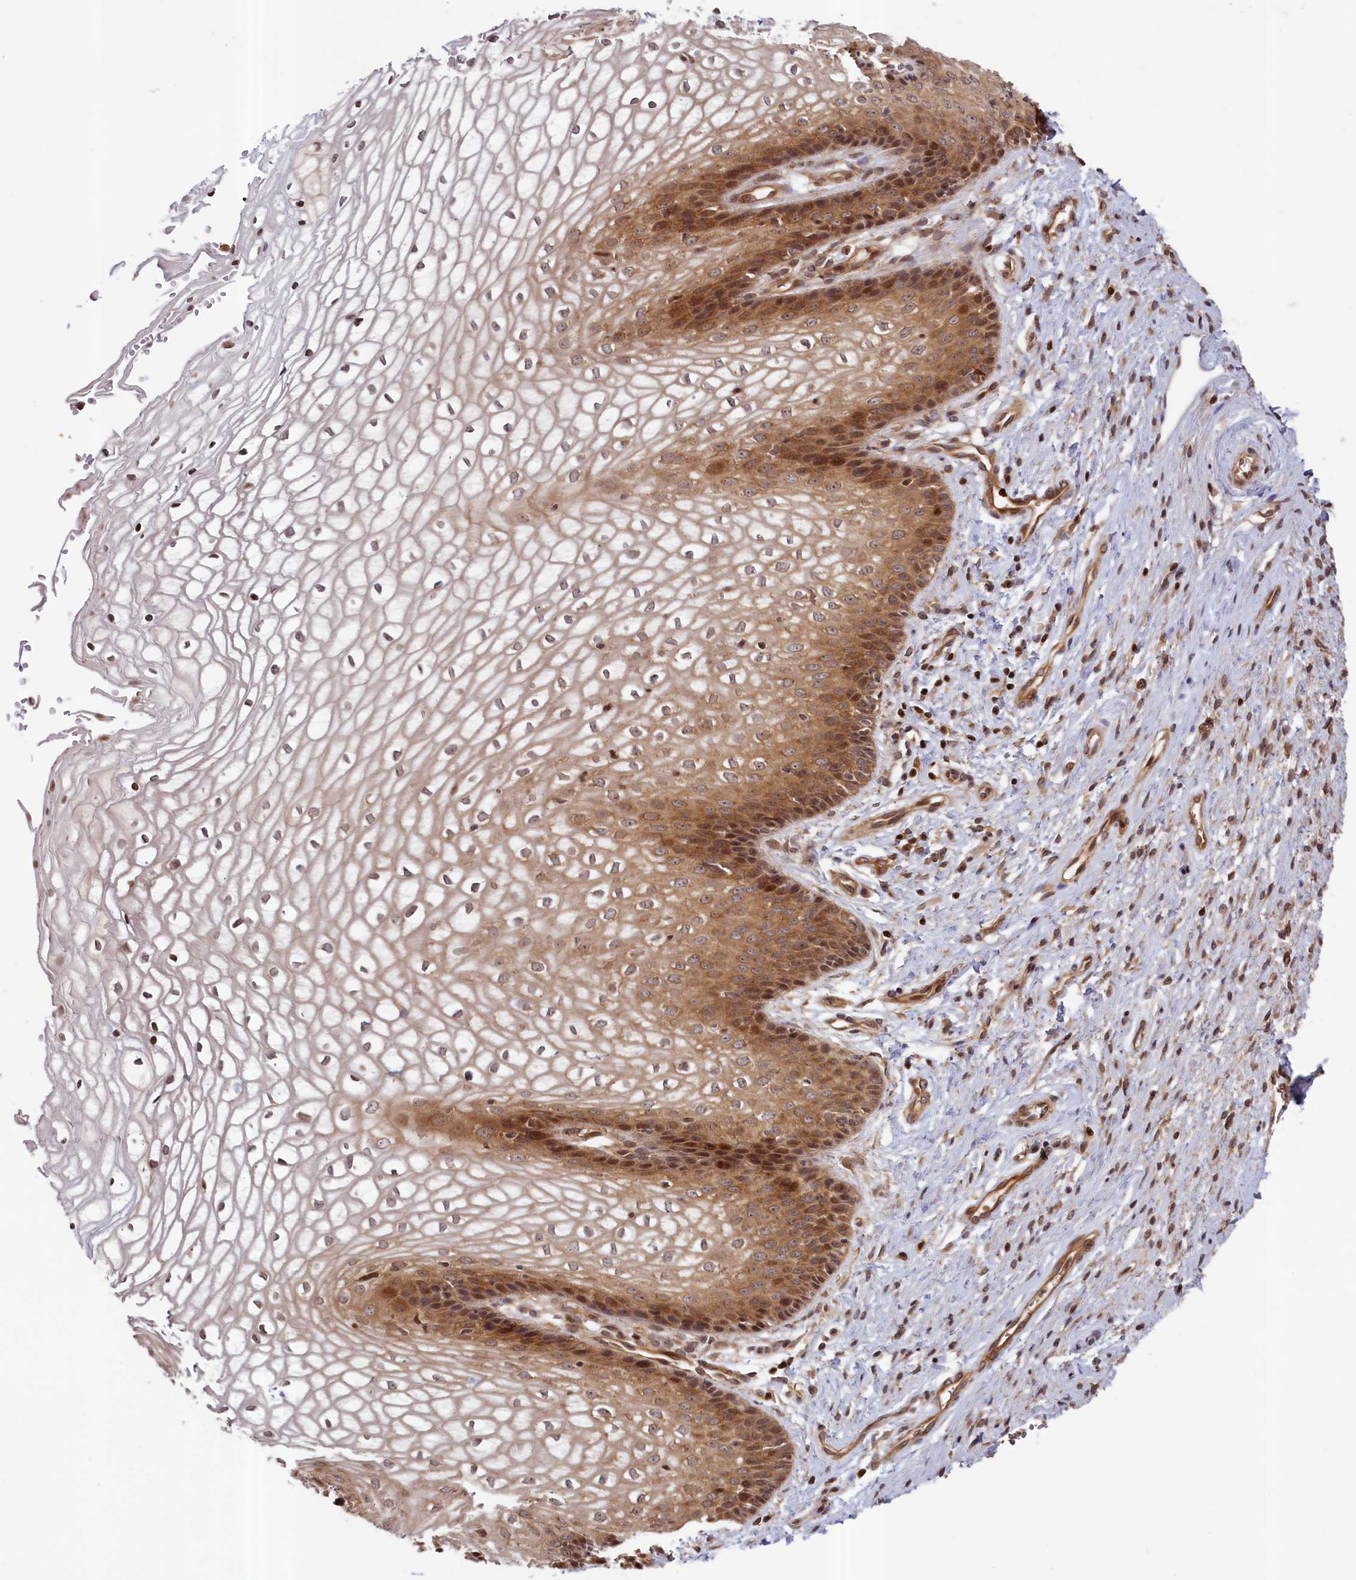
{"staining": {"intensity": "moderate", "quantity": "25%-75%", "location": "cytoplasmic/membranous,nuclear"}, "tissue": "vagina", "cell_type": "Squamous epithelial cells", "image_type": "normal", "snomed": [{"axis": "morphology", "description": "Normal tissue, NOS"}, {"axis": "topography", "description": "Vagina"}], "caption": "Immunohistochemical staining of benign human vagina exhibits moderate cytoplasmic/membranous,nuclear protein staining in approximately 25%-75% of squamous epithelial cells.", "gene": "CEP44", "patient": {"sex": "female", "age": 34}}